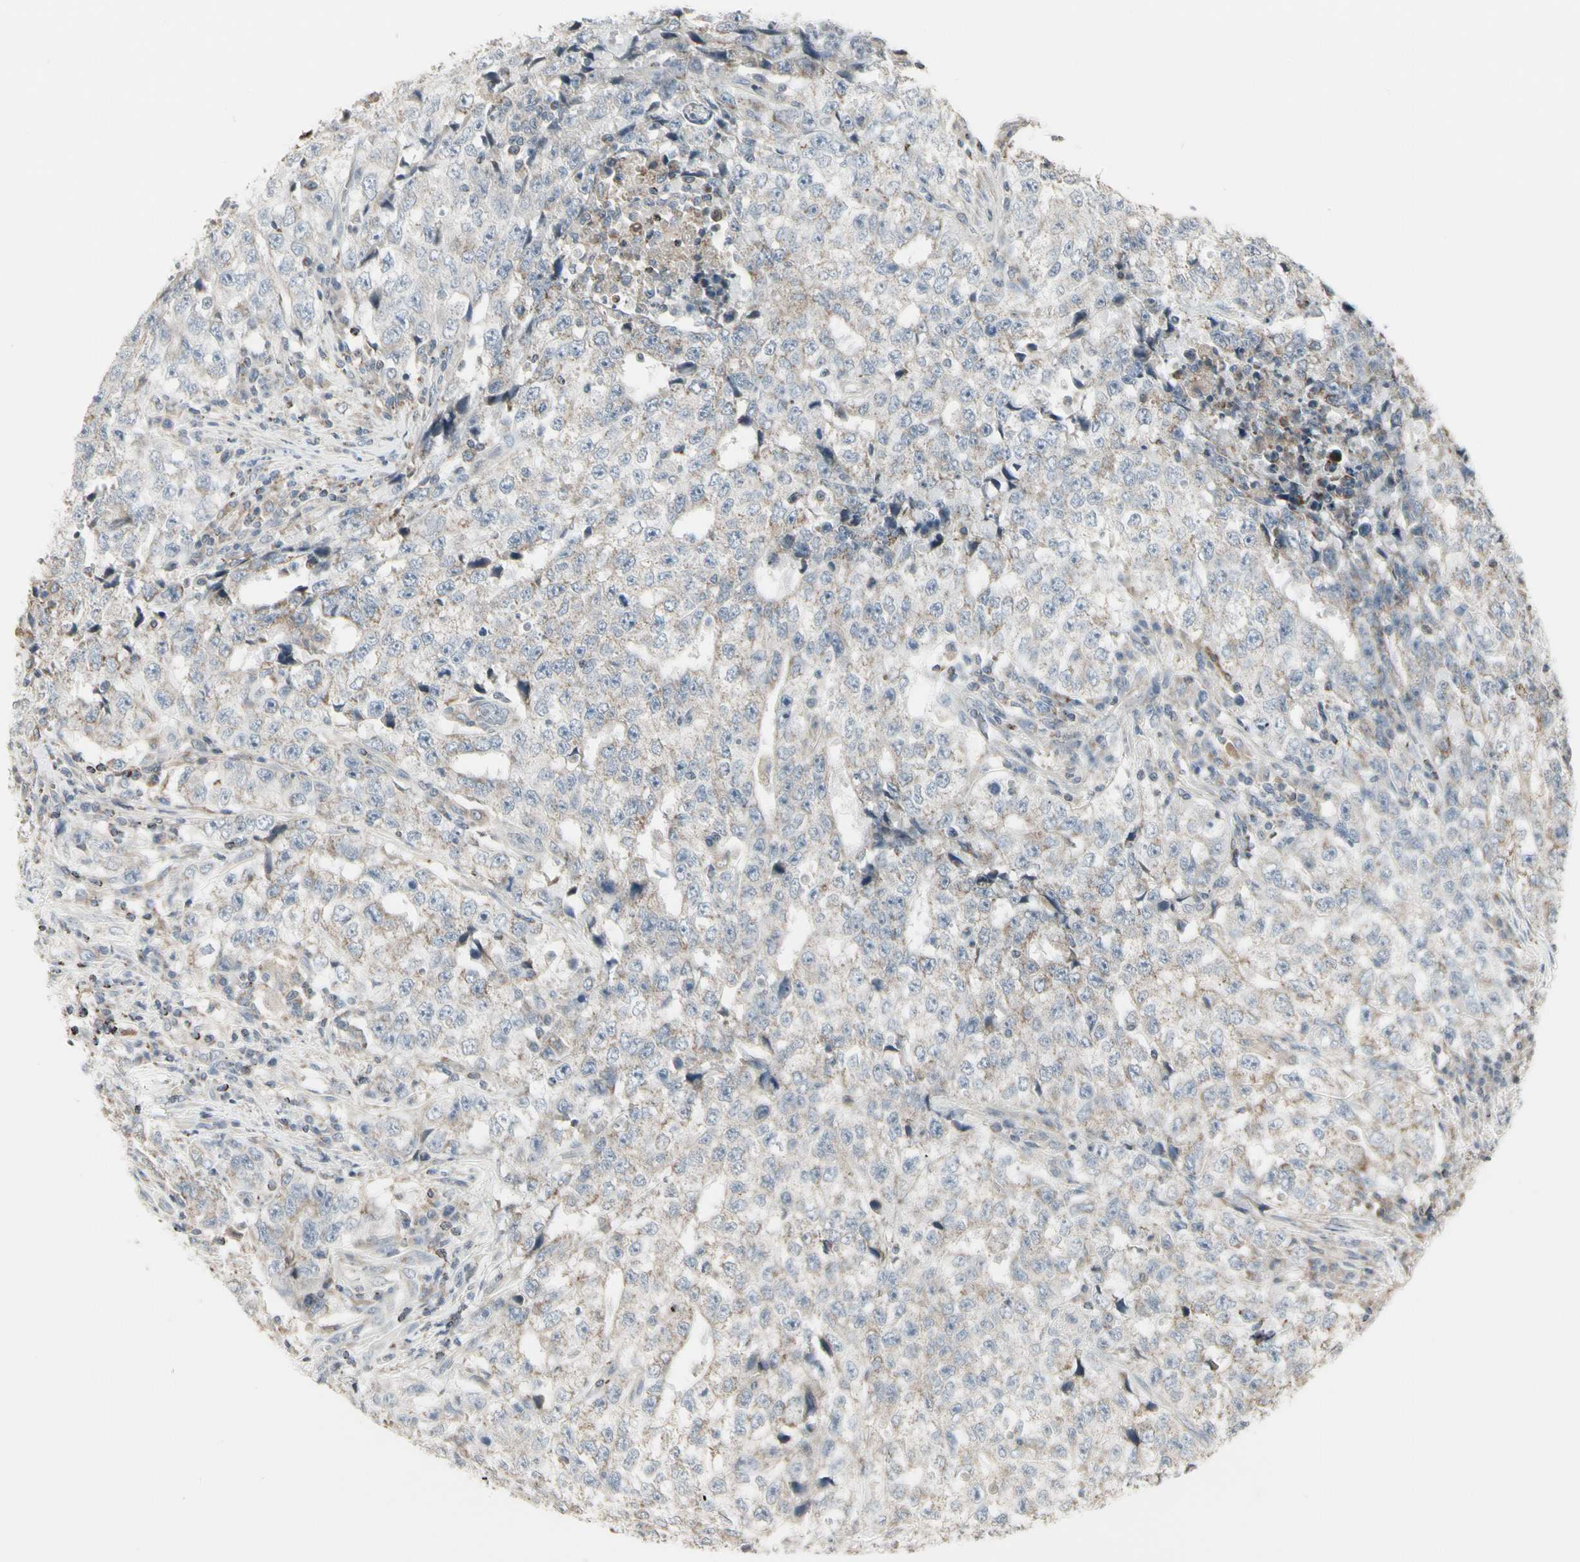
{"staining": {"intensity": "moderate", "quantity": "25%-75%", "location": "cytoplasmic/membranous"}, "tissue": "testis cancer", "cell_type": "Tumor cells", "image_type": "cancer", "snomed": [{"axis": "morphology", "description": "Necrosis, NOS"}, {"axis": "morphology", "description": "Carcinoma, Embryonal, NOS"}, {"axis": "topography", "description": "Testis"}], "caption": "Brown immunohistochemical staining in testis cancer displays moderate cytoplasmic/membranous positivity in approximately 25%-75% of tumor cells.", "gene": "TMEM176A", "patient": {"sex": "male", "age": 19}}